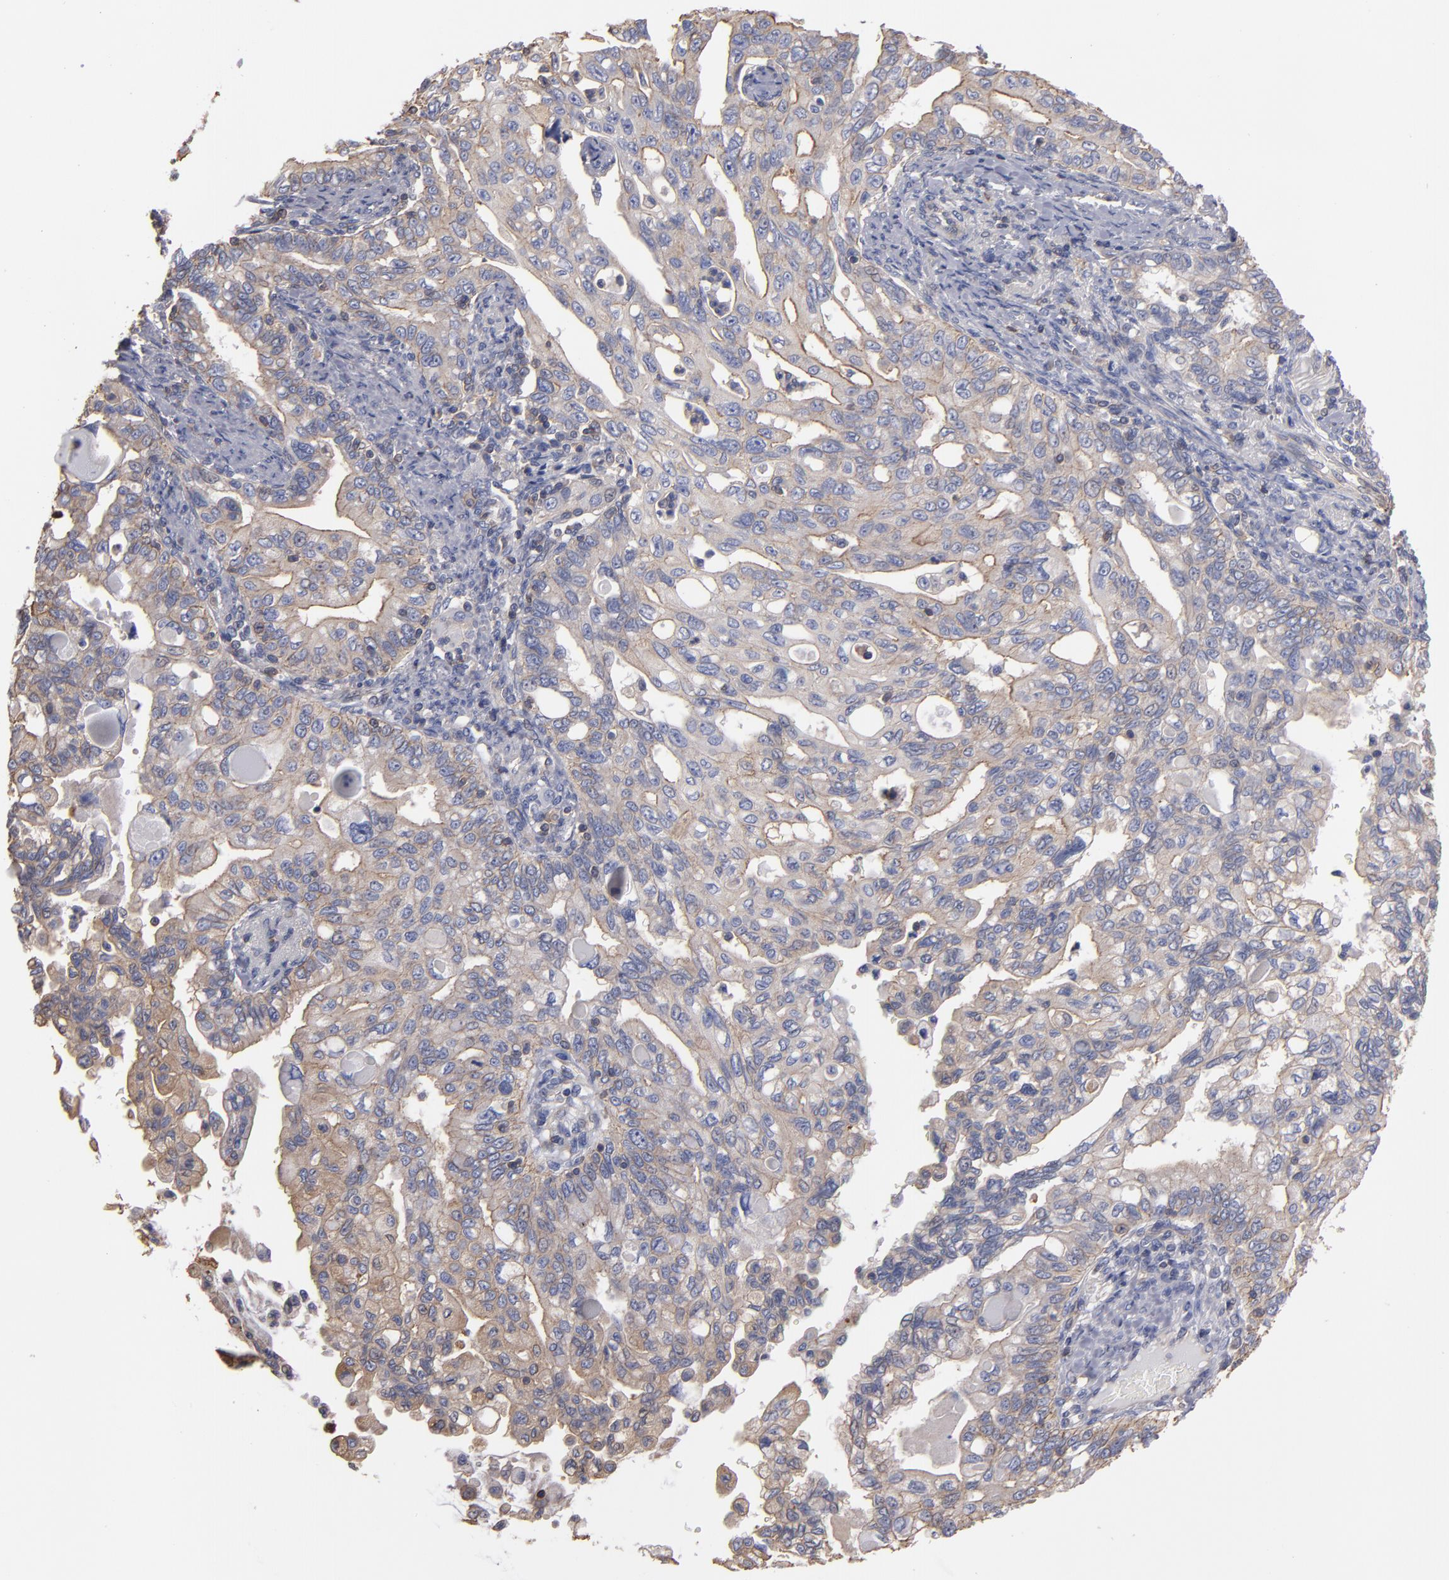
{"staining": {"intensity": "weak", "quantity": ">75%", "location": "cytoplasmic/membranous"}, "tissue": "pancreatic cancer", "cell_type": "Tumor cells", "image_type": "cancer", "snomed": [{"axis": "morphology", "description": "Normal tissue, NOS"}, {"axis": "topography", "description": "Pancreas"}], "caption": "Protein expression analysis of pancreatic cancer displays weak cytoplasmic/membranous staining in approximately >75% of tumor cells.", "gene": "ESYT2", "patient": {"sex": "male", "age": 42}}